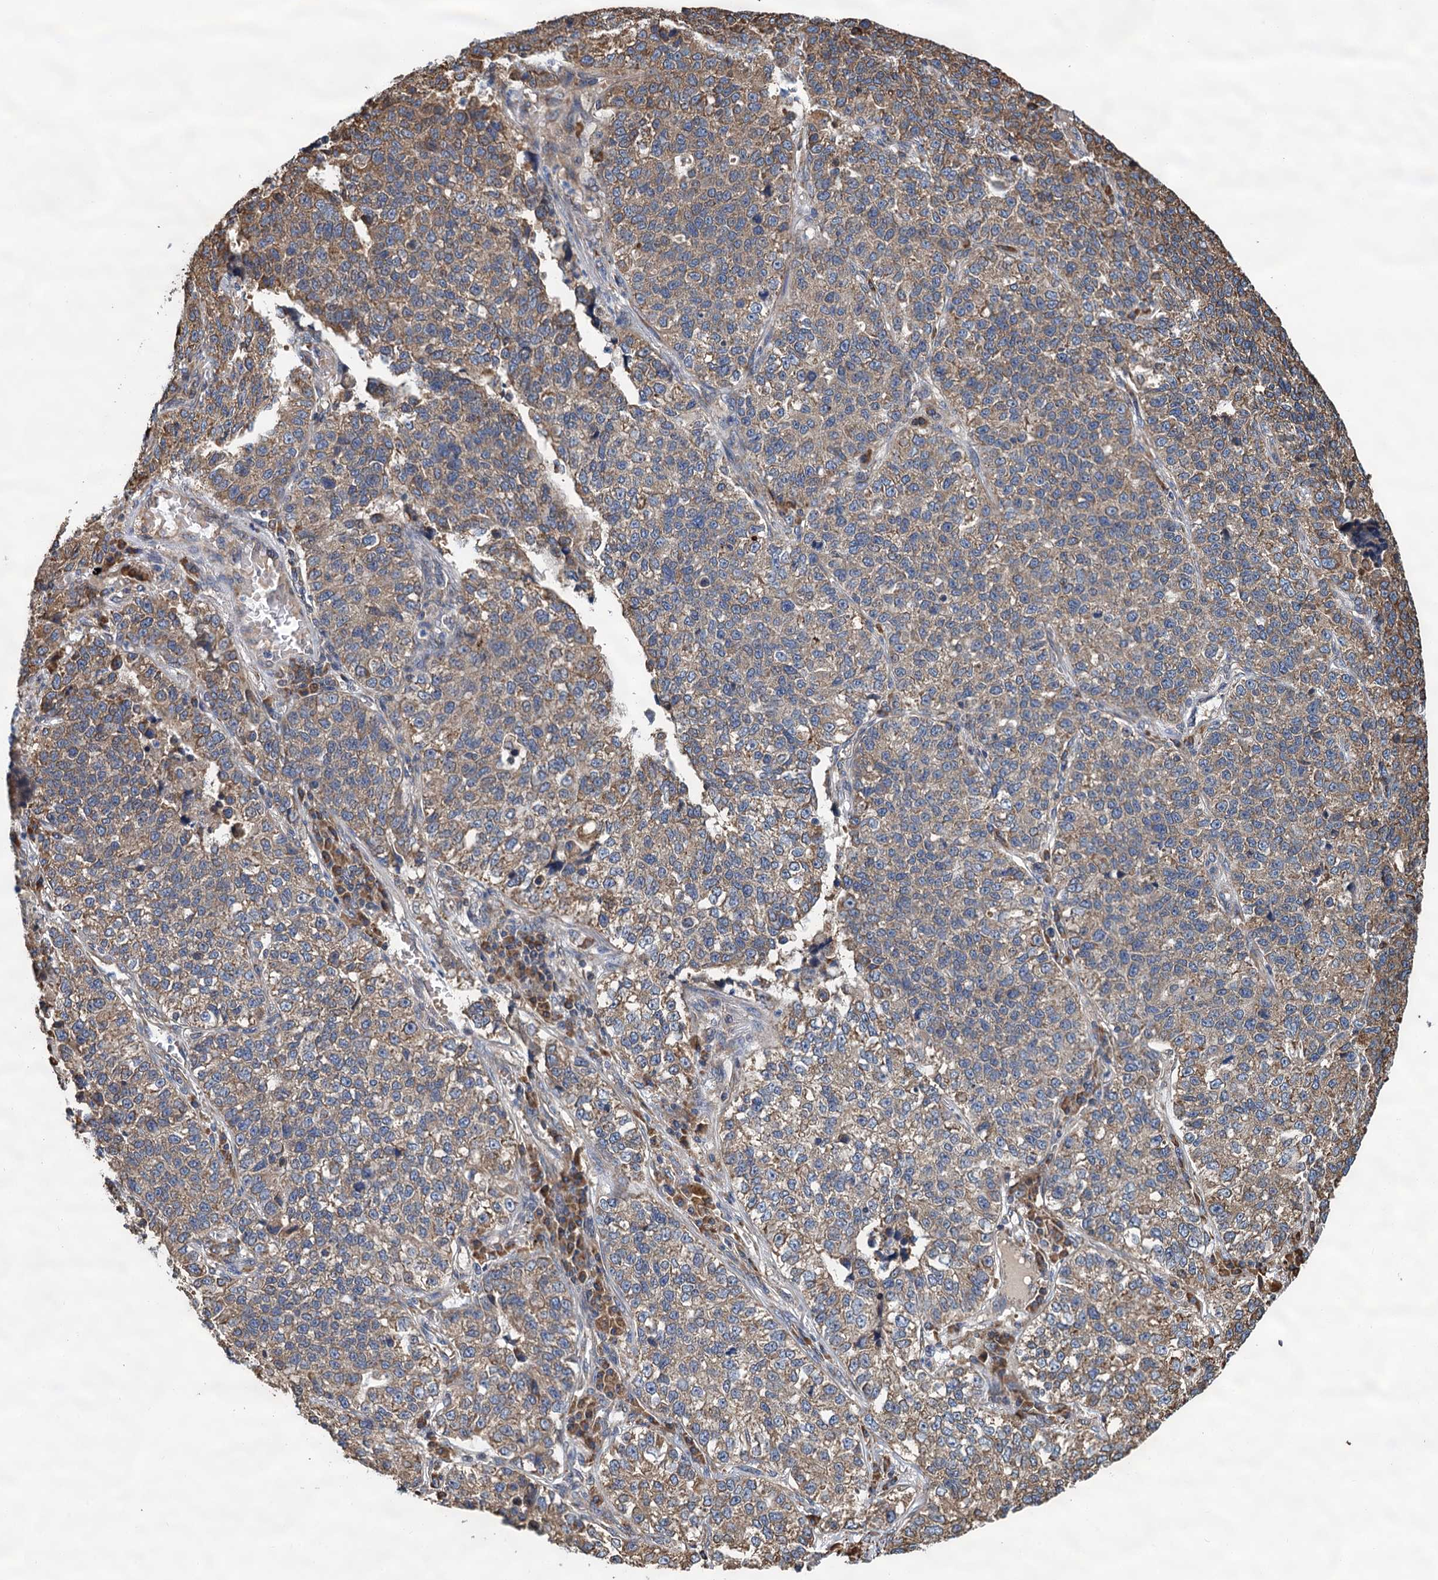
{"staining": {"intensity": "moderate", "quantity": ">75%", "location": "cytoplasmic/membranous"}, "tissue": "lung cancer", "cell_type": "Tumor cells", "image_type": "cancer", "snomed": [{"axis": "morphology", "description": "Adenocarcinoma, NOS"}, {"axis": "topography", "description": "Lung"}], "caption": "The micrograph displays immunohistochemical staining of adenocarcinoma (lung). There is moderate cytoplasmic/membranous expression is appreciated in about >75% of tumor cells.", "gene": "LINS1", "patient": {"sex": "male", "age": 49}}